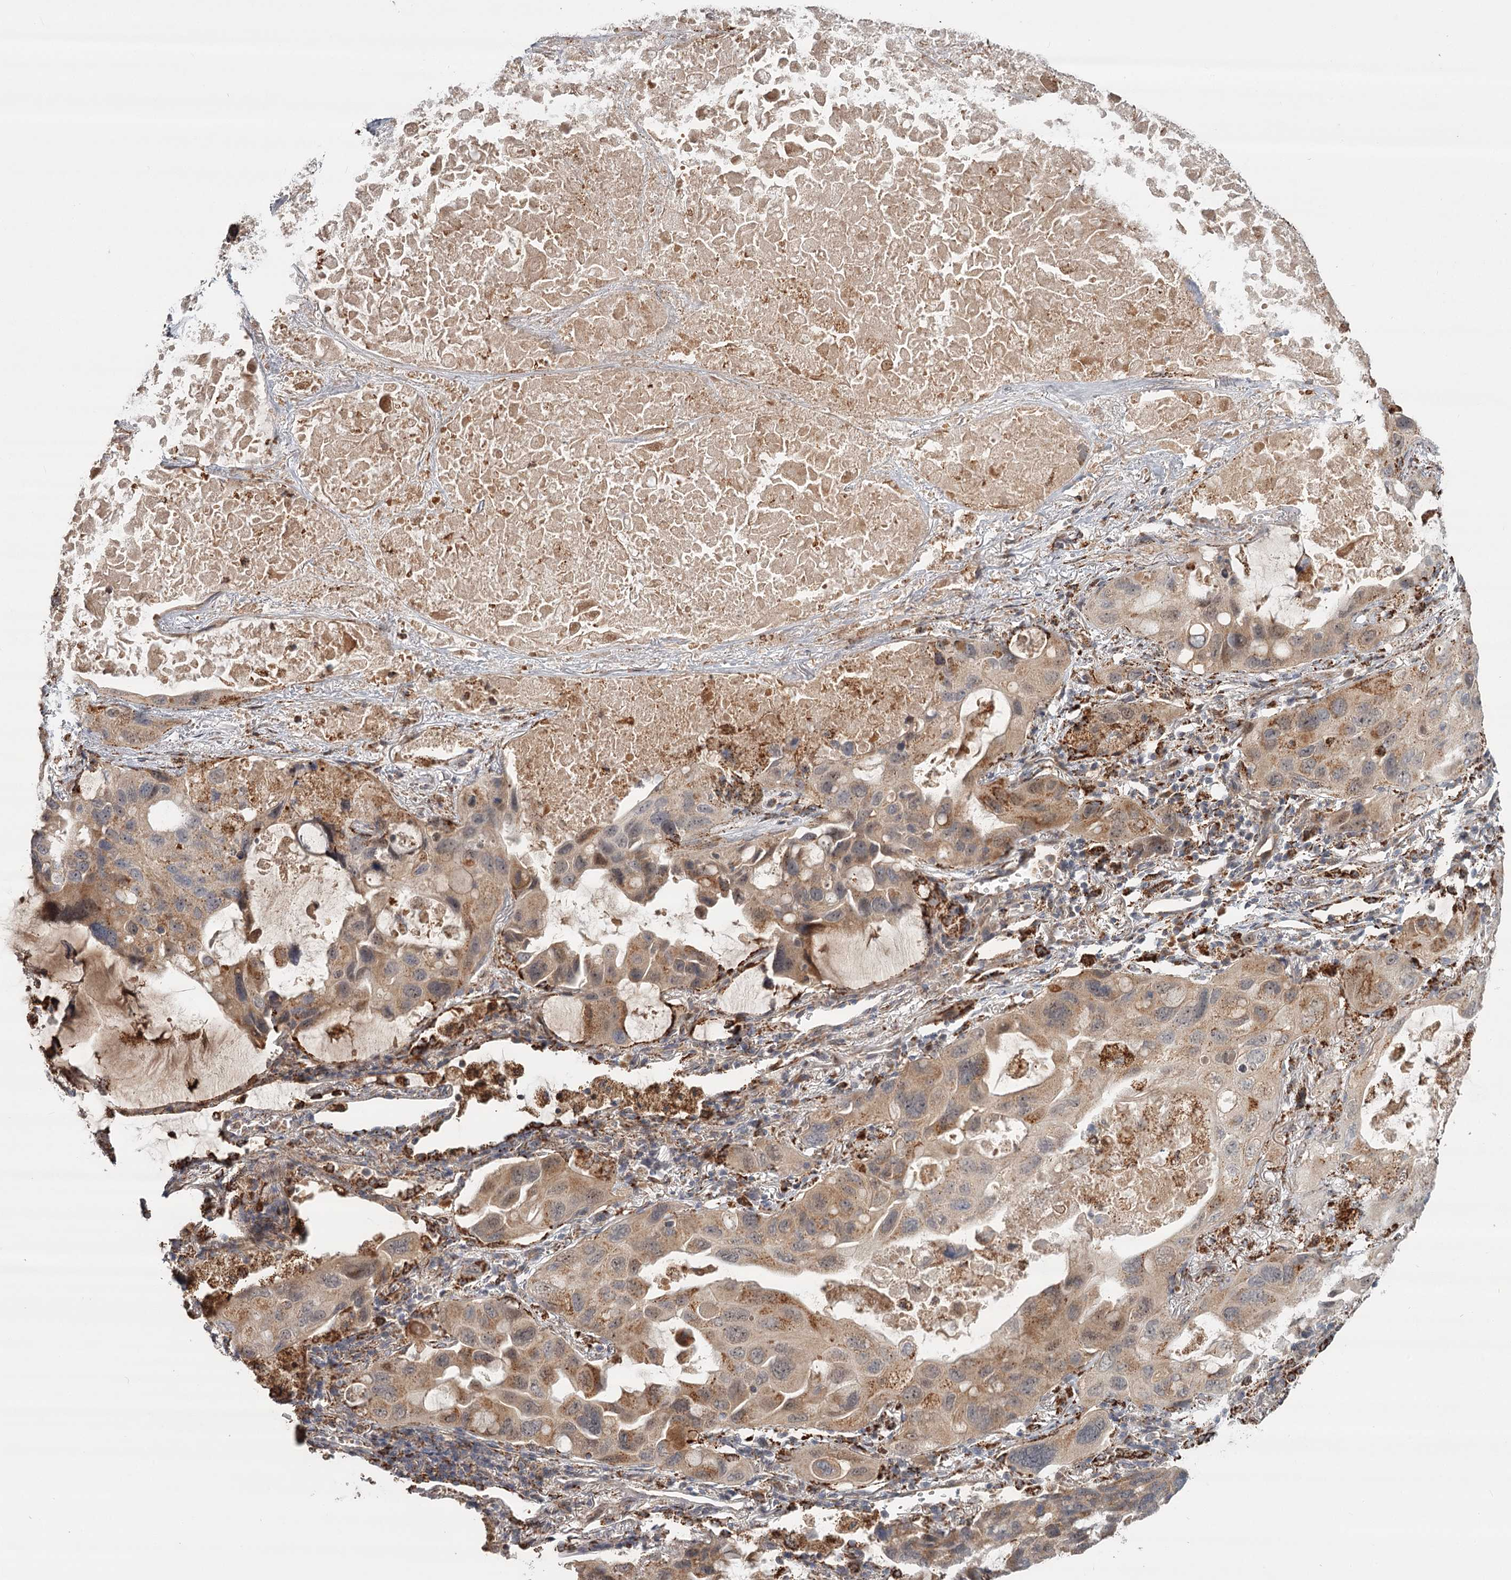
{"staining": {"intensity": "moderate", "quantity": ">75%", "location": "cytoplasmic/membranous"}, "tissue": "lung cancer", "cell_type": "Tumor cells", "image_type": "cancer", "snomed": [{"axis": "morphology", "description": "Squamous cell carcinoma, NOS"}, {"axis": "topography", "description": "Lung"}], "caption": "Protein staining demonstrates moderate cytoplasmic/membranous expression in approximately >75% of tumor cells in lung cancer.", "gene": "CDC123", "patient": {"sex": "female", "age": 73}}